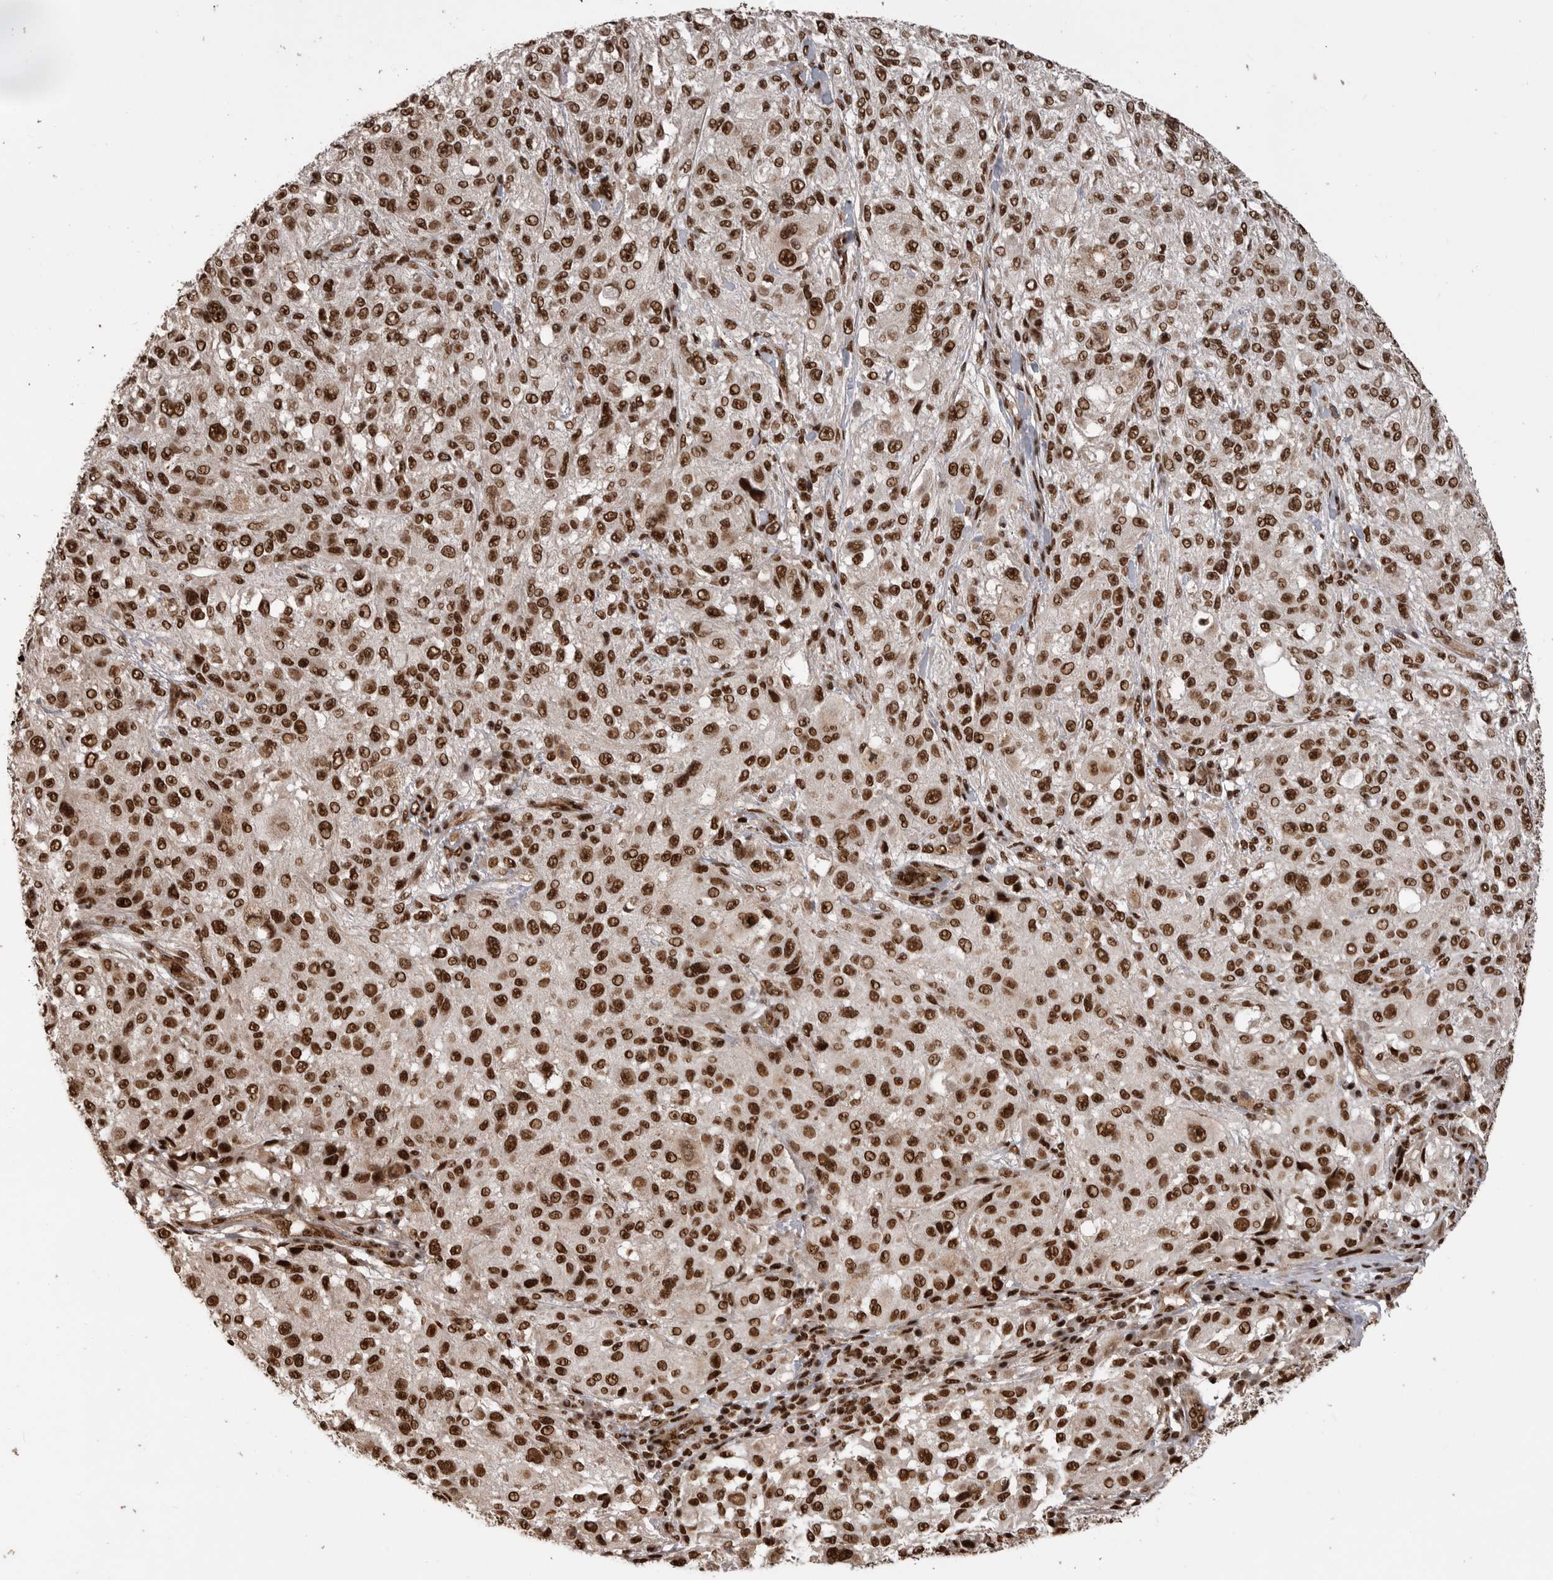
{"staining": {"intensity": "strong", "quantity": ">75%", "location": "nuclear"}, "tissue": "melanoma", "cell_type": "Tumor cells", "image_type": "cancer", "snomed": [{"axis": "morphology", "description": "Necrosis, NOS"}, {"axis": "morphology", "description": "Malignant melanoma, NOS"}, {"axis": "topography", "description": "Skin"}], "caption": "An IHC histopathology image of tumor tissue is shown. Protein staining in brown shows strong nuclear positivity in malignant melanoma within tumor cells.", "gene": "PPP1R8", "patient": {"sex": "female", "age": 87}}